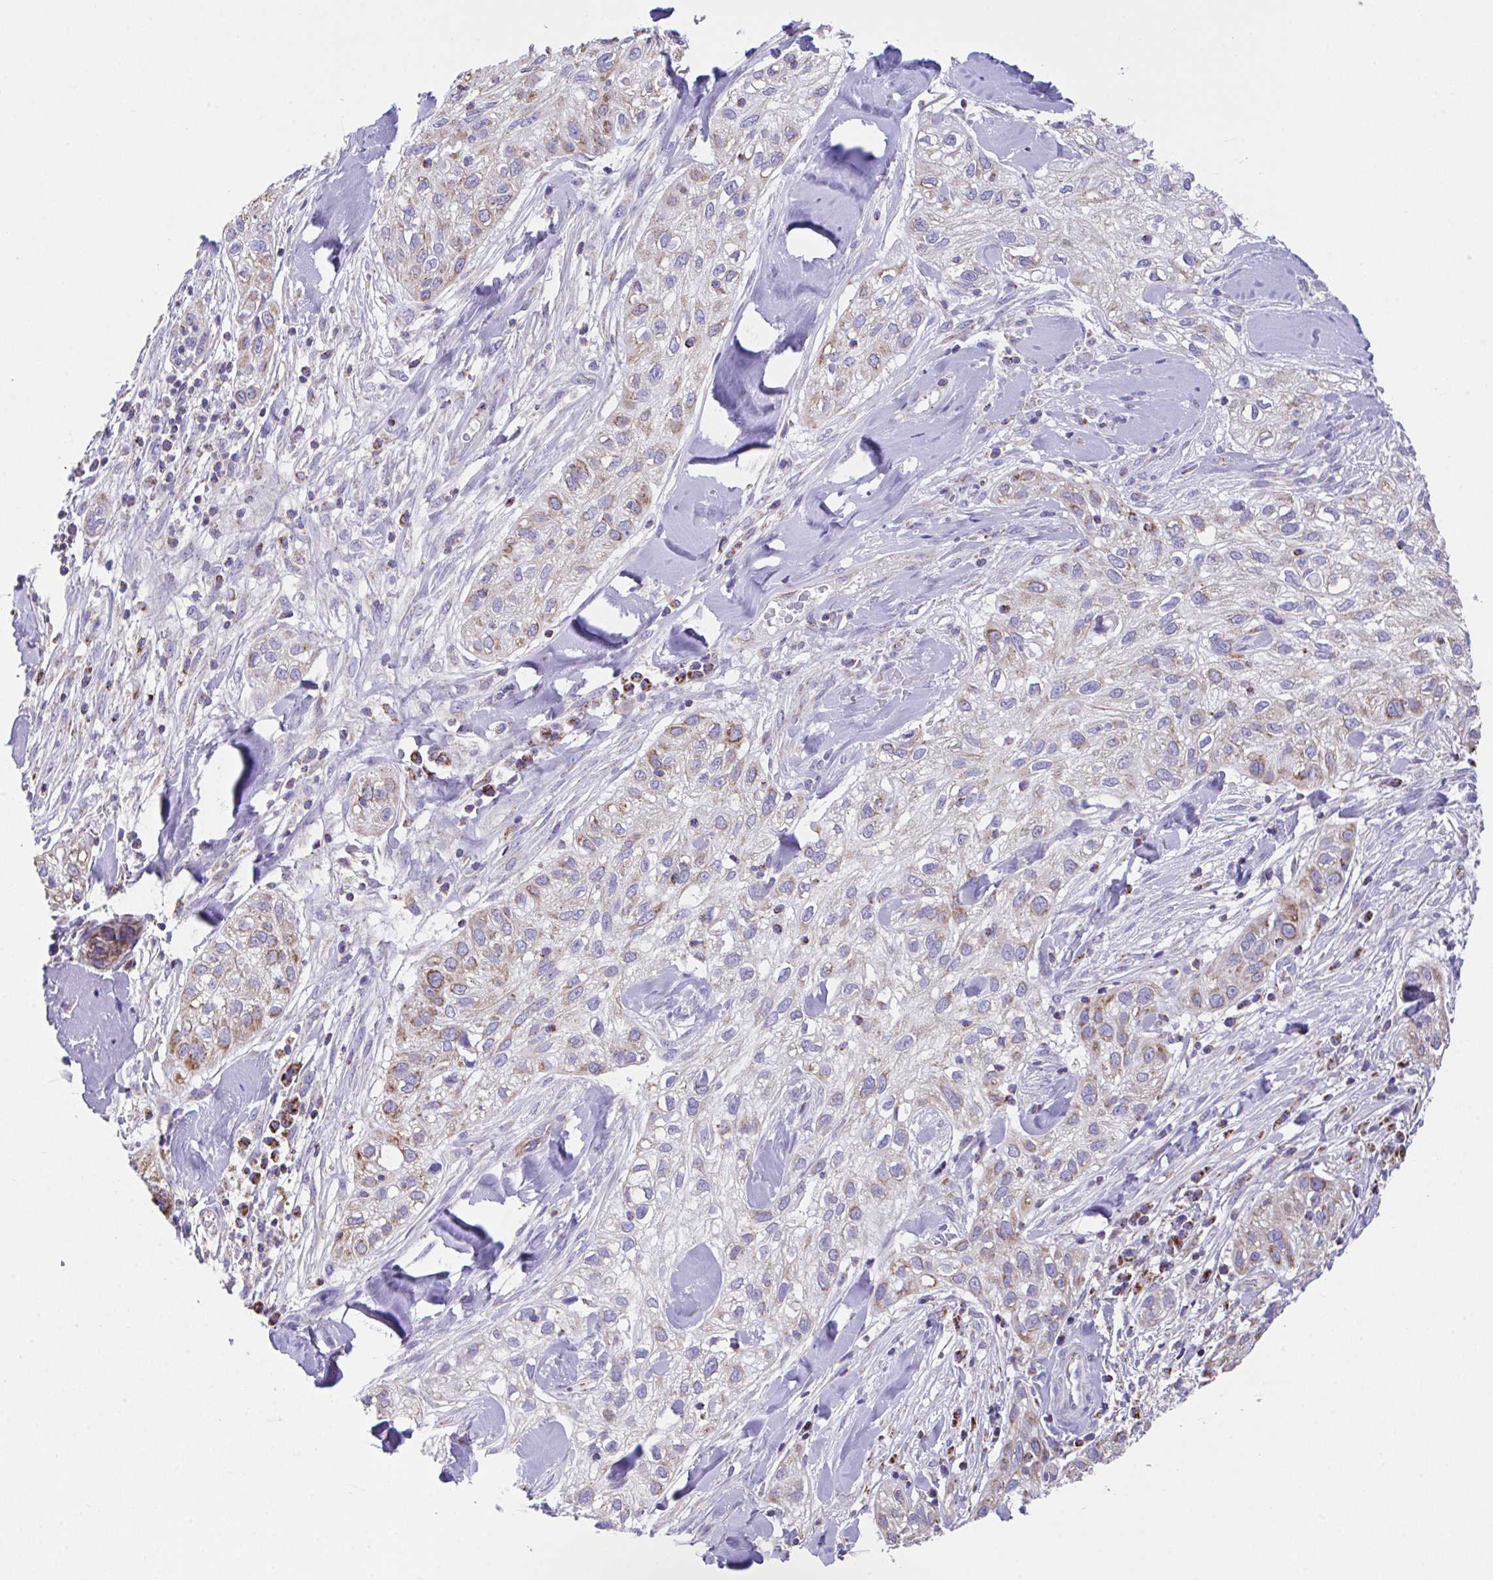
{"staining": {"intensity": "moderate", "quantity": "<25%", "location": "cytoplasmic/membranous"}, "tissue": "skin cancer", "cell_type": "Tumor cells", "image_type": "cancer", "snomed": [{"axis": "morphology", "description": "Squamous cell carcinoma, NOS"}, {"axis": "topography", "description": "Skin"}], "caption": "The immunohistochemical stain highlights moderate cytoplasmic/membranous expression in tumor cells of skin cancer tissue. Using DAB (brown) and hematoxylin (blue) stains, captured at high magnification using brightfield microscopy.", "gene": "PCMTD2", "patient": {"sex": "male", "age": 82}}